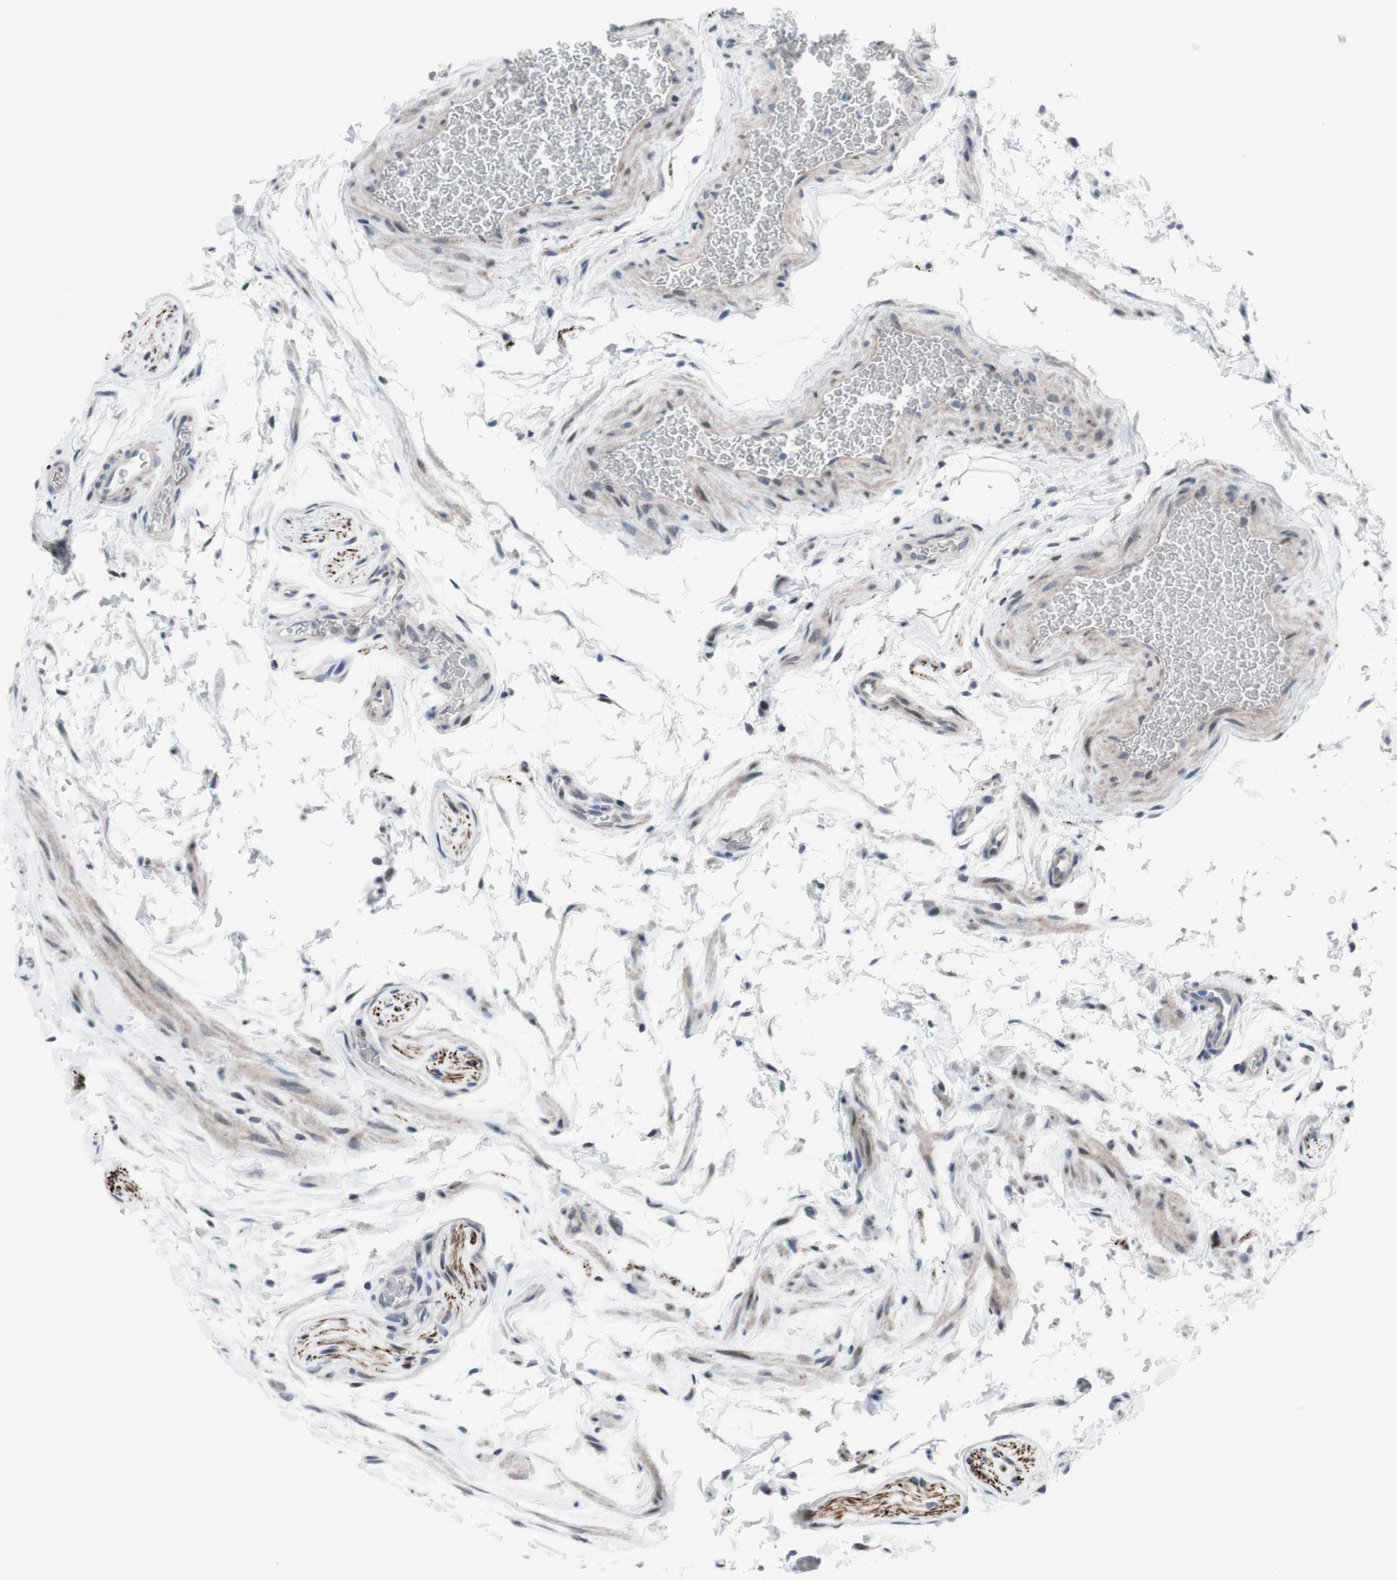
{"staining": {"intensity": "moderate", "quantity": "<25%", "location": "nuclear"}, "tissue": "epididymis", "cell_type": "Glandular cells", "image_type": "normal", "snomed": [{"axis": "morphology", "description": "Normal tissue, NOS"}, {"axis": "topography", "description": "Epididymis"}], "caption": "DAB (3,3'-diaminobenzidine) immunohistochemical staining of benign epididymis shows moderate nuclear protein positivity in approximately <25% of glandular cells. (DAB IHC, brown staining for protein, blue staining for nuclei).", "gene": "PHTF2", "patient": {"sex": "male", "age": 36}}